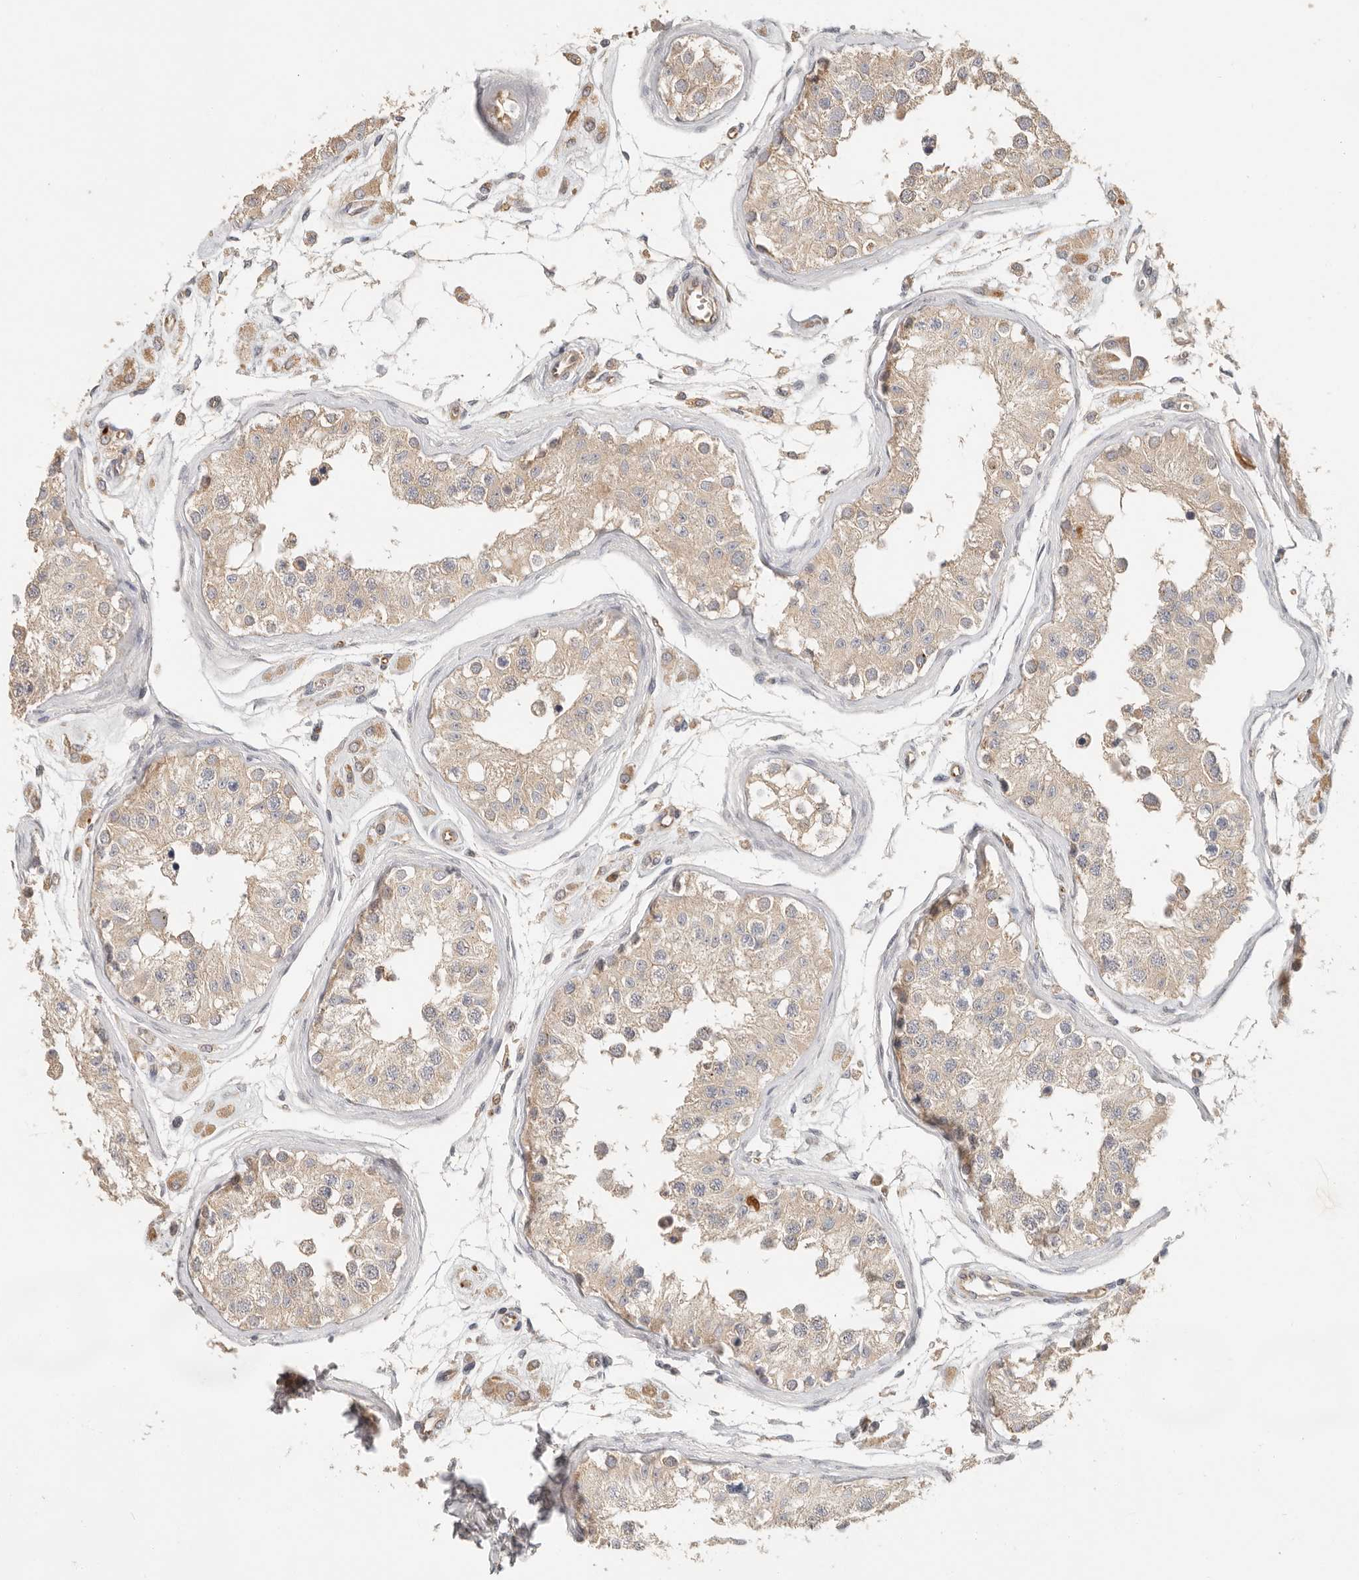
{"staining": {"intensity": "weak", "quantity": ">75%", "location": "cytoplasmic/membranous"}, "tissue": "testis", "cell_type": "Cells in seminiferous ducts", "image_type": "normal", "snomed": [{"axis": "morphology", "description": "Normal tissue, NOS"}, {"axis": "morphology", "description": "Adenocarcinoma, metastatic, NOS"}, {"axis": "topography", "description": "Testis"}], "caption": "Approximately >75% of cells in seminiferous ducts in unremarkable human testis show weak cytoplasmic/membranous protein expression as visualized by brown immunohistochemical staining.", "gene": "SPRING1", "patient": {"sex": "male", "age": 26}}